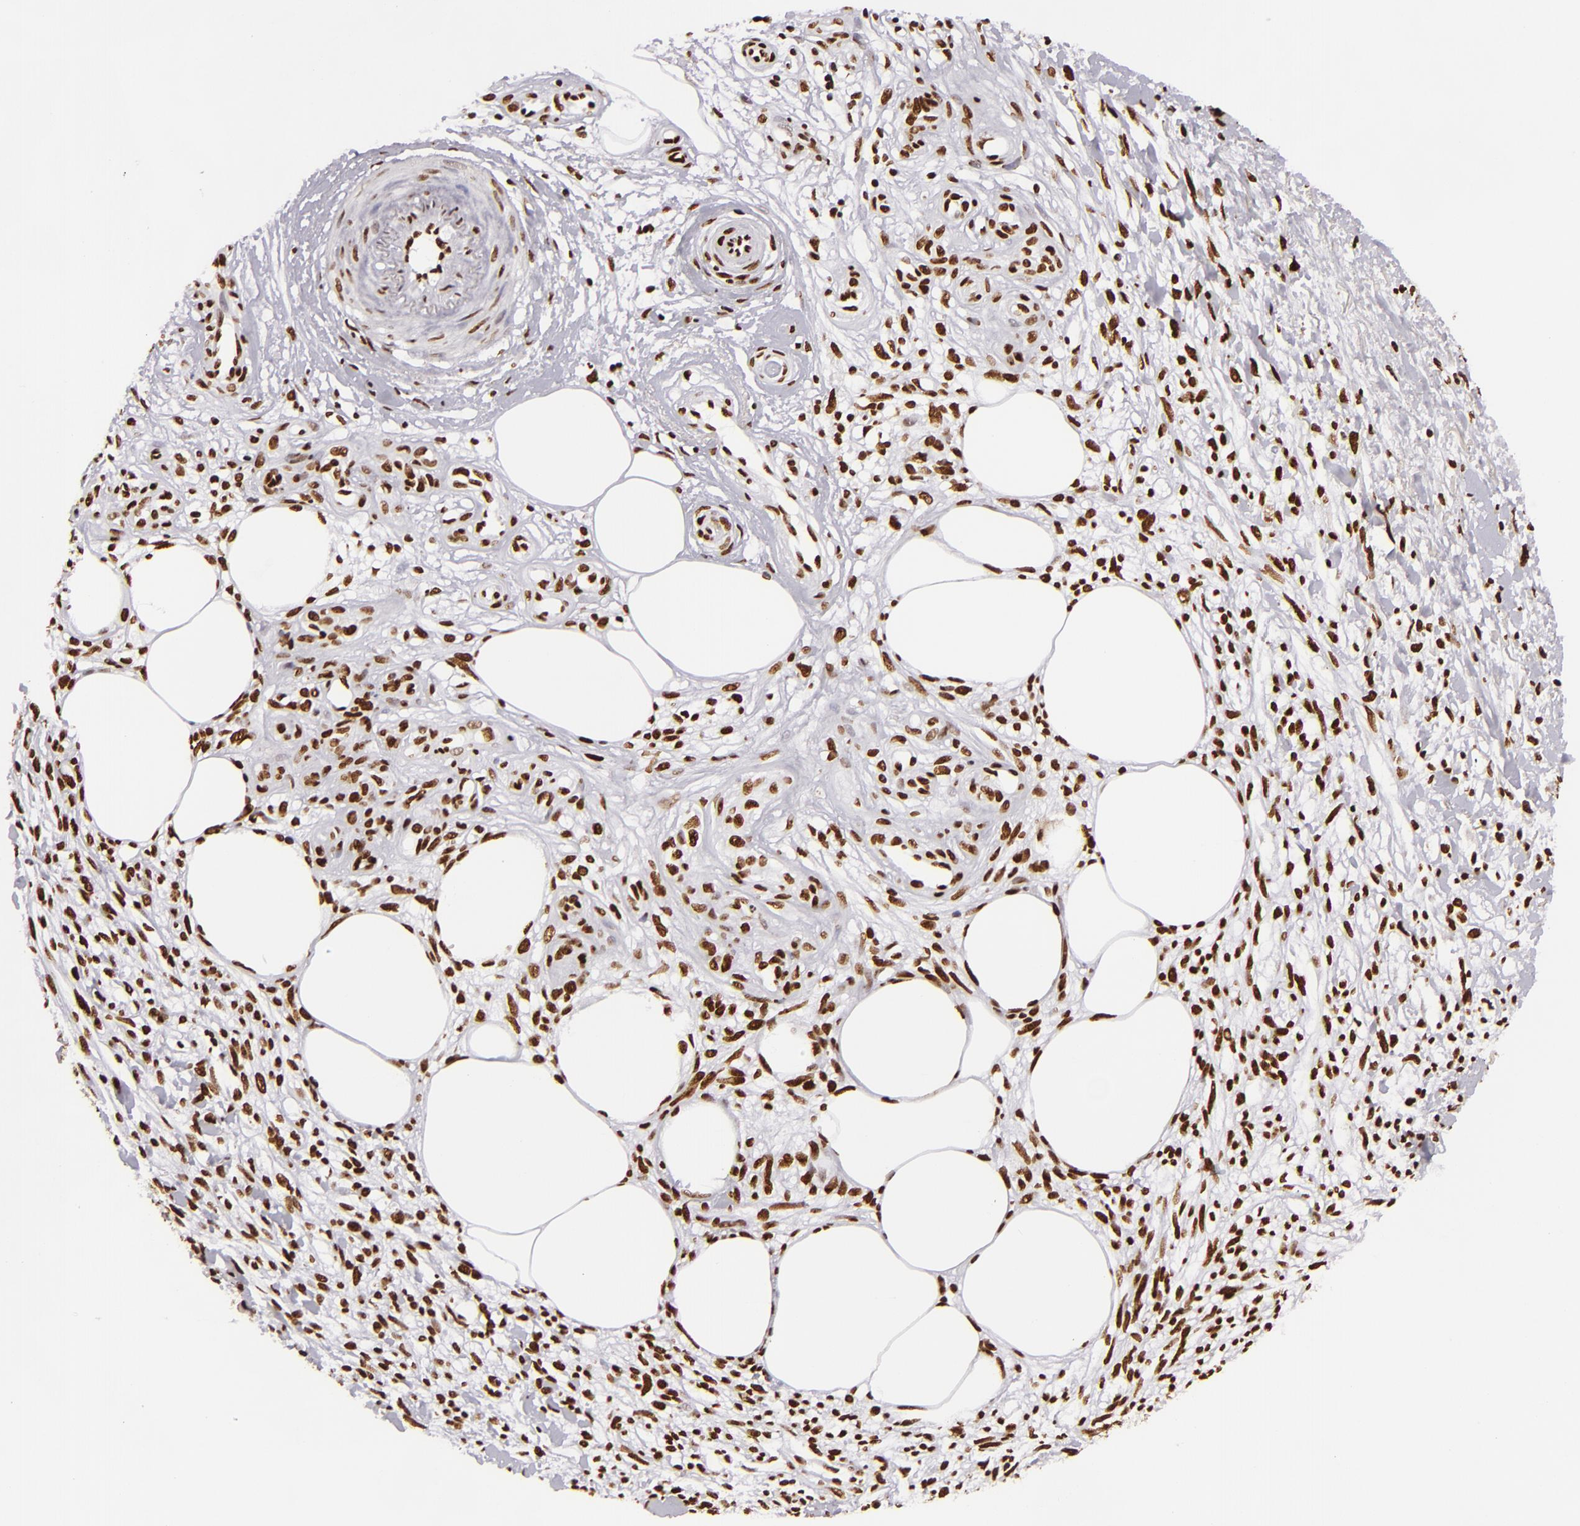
{"staining": {"intensity": "strong", "quantity": ">75%", "location": "nuclear"}, "tissue": "melanoma", "cell_type": "Tumor cells", "image_type": "cancer", "snomed": [{"axis": "morphology", "description": "Malignant melanoma, NOS"}, {"axis": "topography", "description": "Skin"}], "caption": "DAB (3,3'-diaminobenzidine) immunohistochemical staining of human melanoma displays strong nuclear protein expression in approximately >75% of tumor cells. The staining was performed using DAB to visualize the protein expression in brown, while the nuclei were stained in blue with hematoxylin (Magnification: 20x).", "gene": "SAFB", "patient": {"sex": "female", "age": 85}}